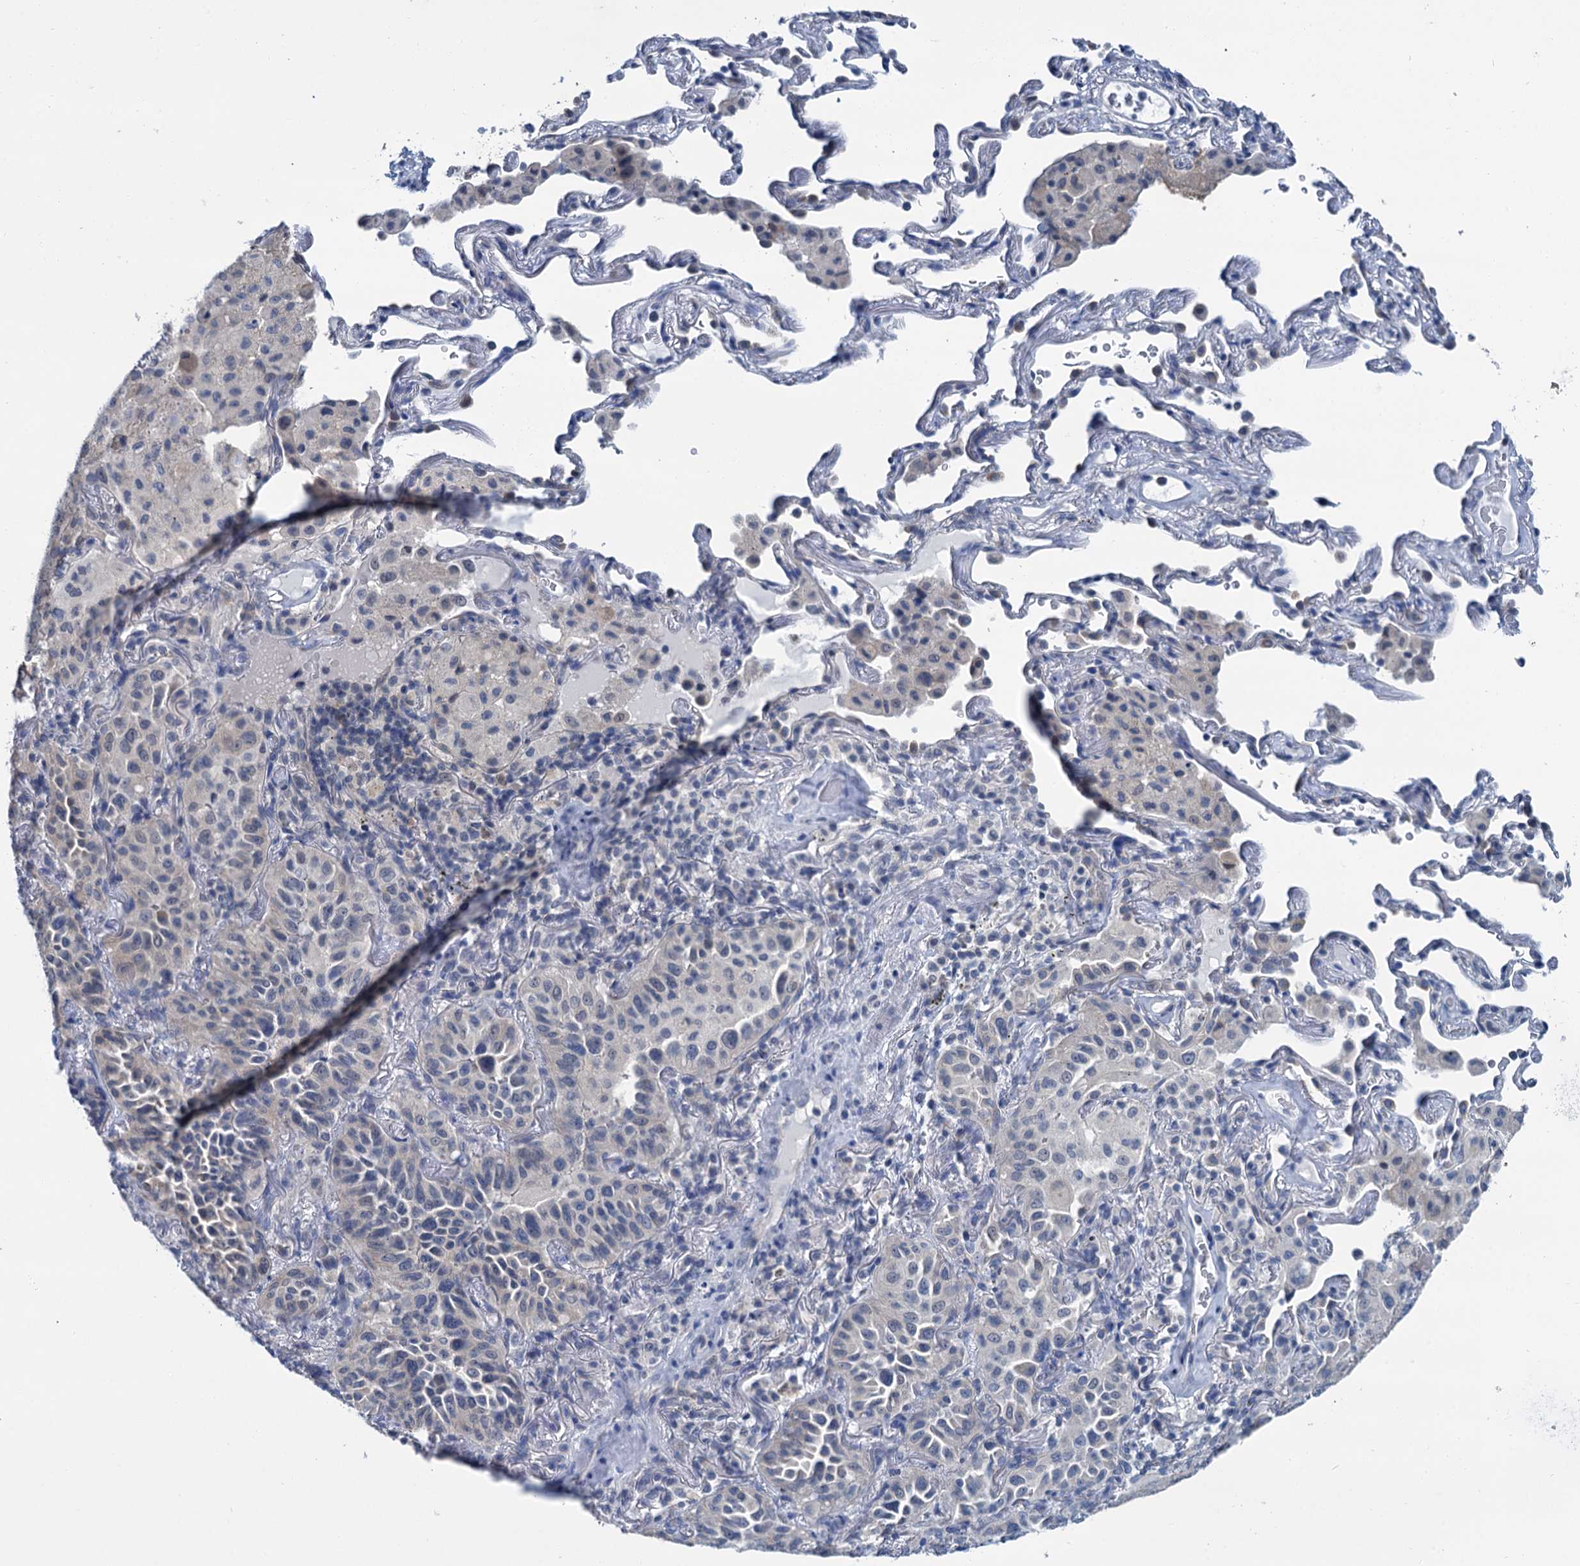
{"staining": {"intensity": "negative", "quantity": "none", "location": "none"}, "tissue": "lung cancer", "cell_type": "Tumor cells", "image_type": "cancer", "snomed": [{"axis": "morphology", "description": "Adenocarcinoma, NOS"}, {"axis": "topography", "description": "Lung"}], "caption": "Immunohistochemistry (IHC) micrograph of neoplastic tissue: human lung adenocarcinoma stained with DAB (3,3'-diaminobenzidine) exhibits no significant protein expression in tumor cells.", "gene": "MIOX", "patient": {"sex": "female", "age": 69}}